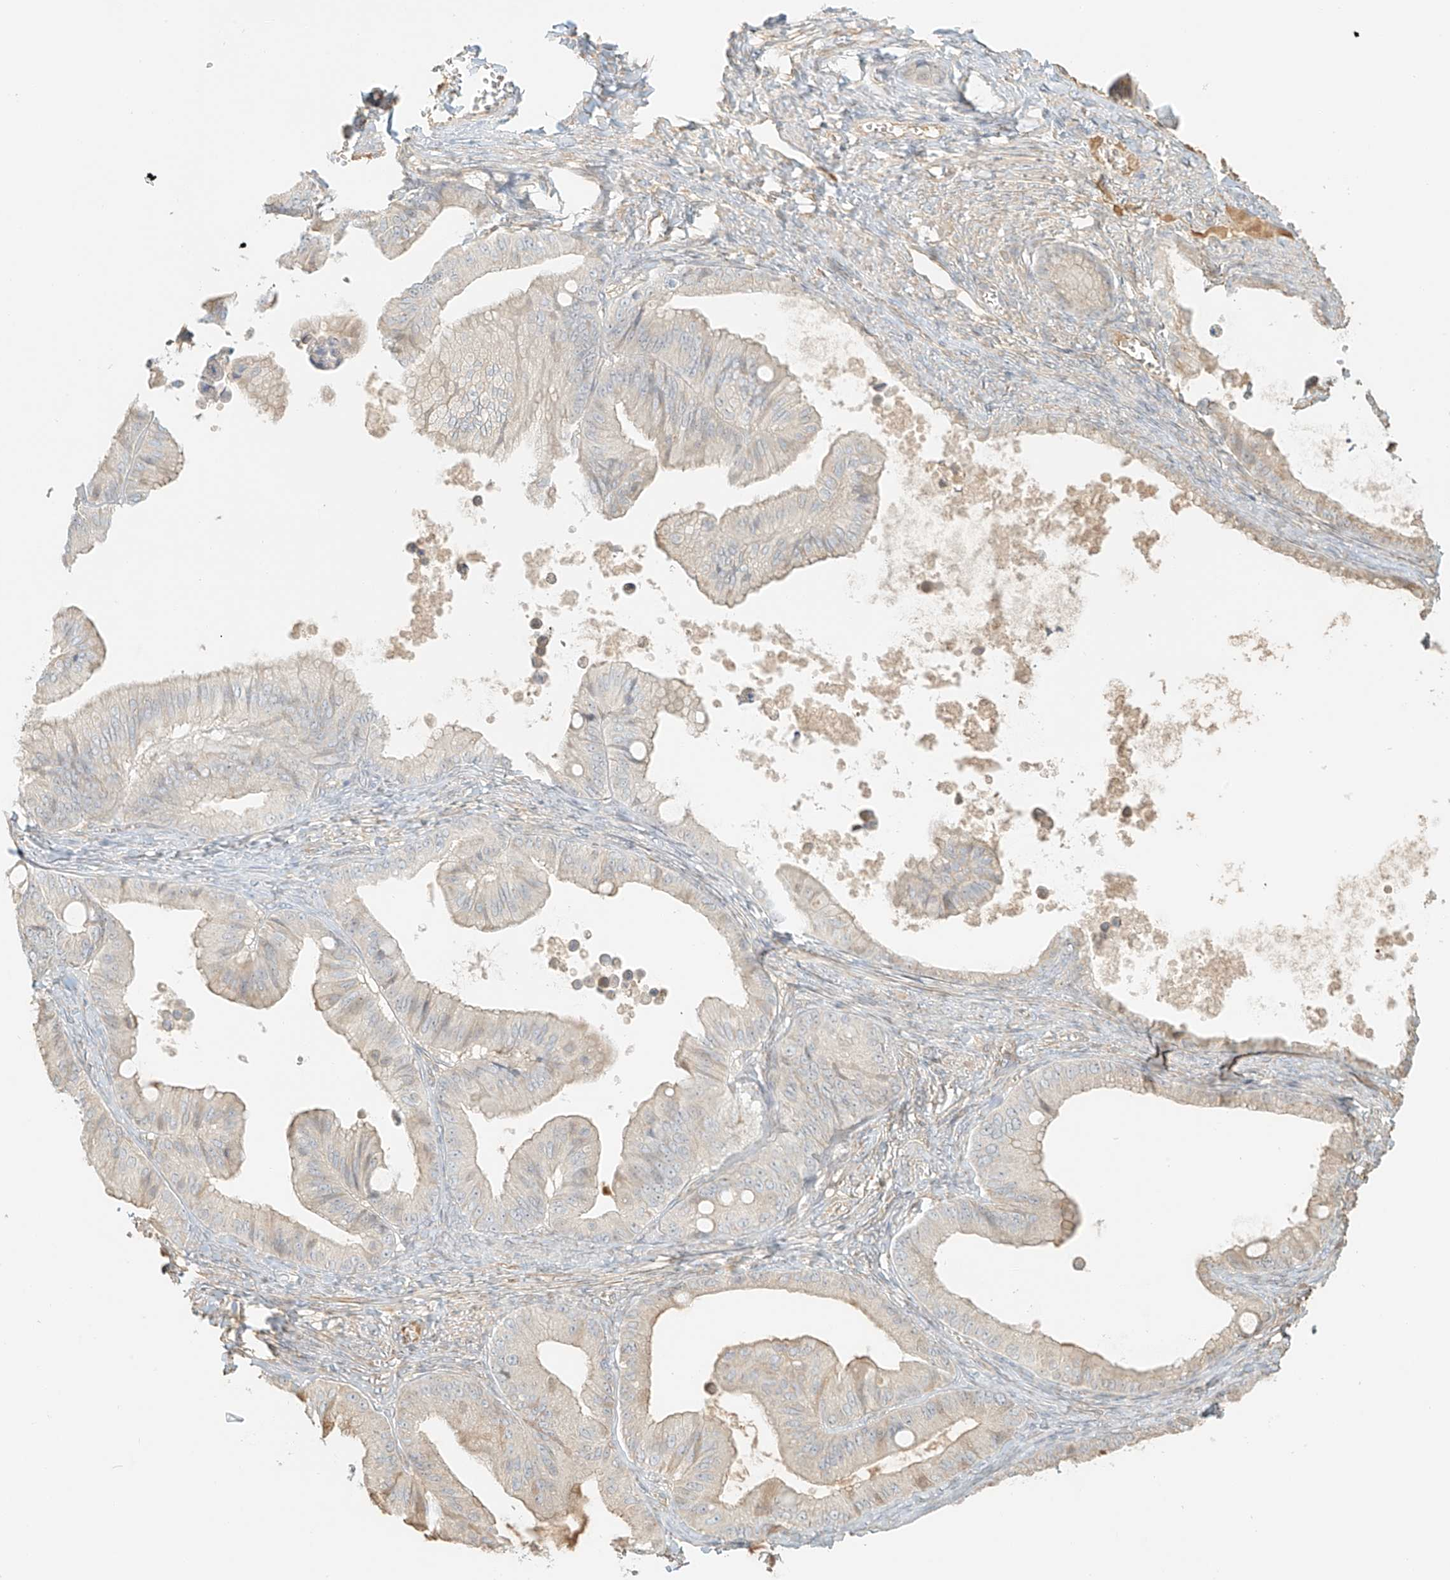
{"staining": {"intensity": "weak", "quantity": "25%-75%", "location": "cytoplasmic/membranous"}, "tissue": "ovarian cancer", "cell_type": "Tumor cells", "image_type": "cancer", "snomed": [{"axis": "morphology", "description": "Cystadenocarcinoma, mucinous, NOS"}, {"axis": "topography", "description": "Ovary"}], "caption": "Tumor cells reveal low levels of weak cytoplasmic/membranous expression in about 25%-75% of cells in human mucinous cystadenocarcinoma (ovarian). The staining was performed using DAB (3,3'-diaminobenzidine) to visualize the protein expression in brown, while the nuclei were stained in blue with hematoxylin (Magnification: 20x).", "gene": "UPK1B", "patient": {"sex": "female", "age": 71}}